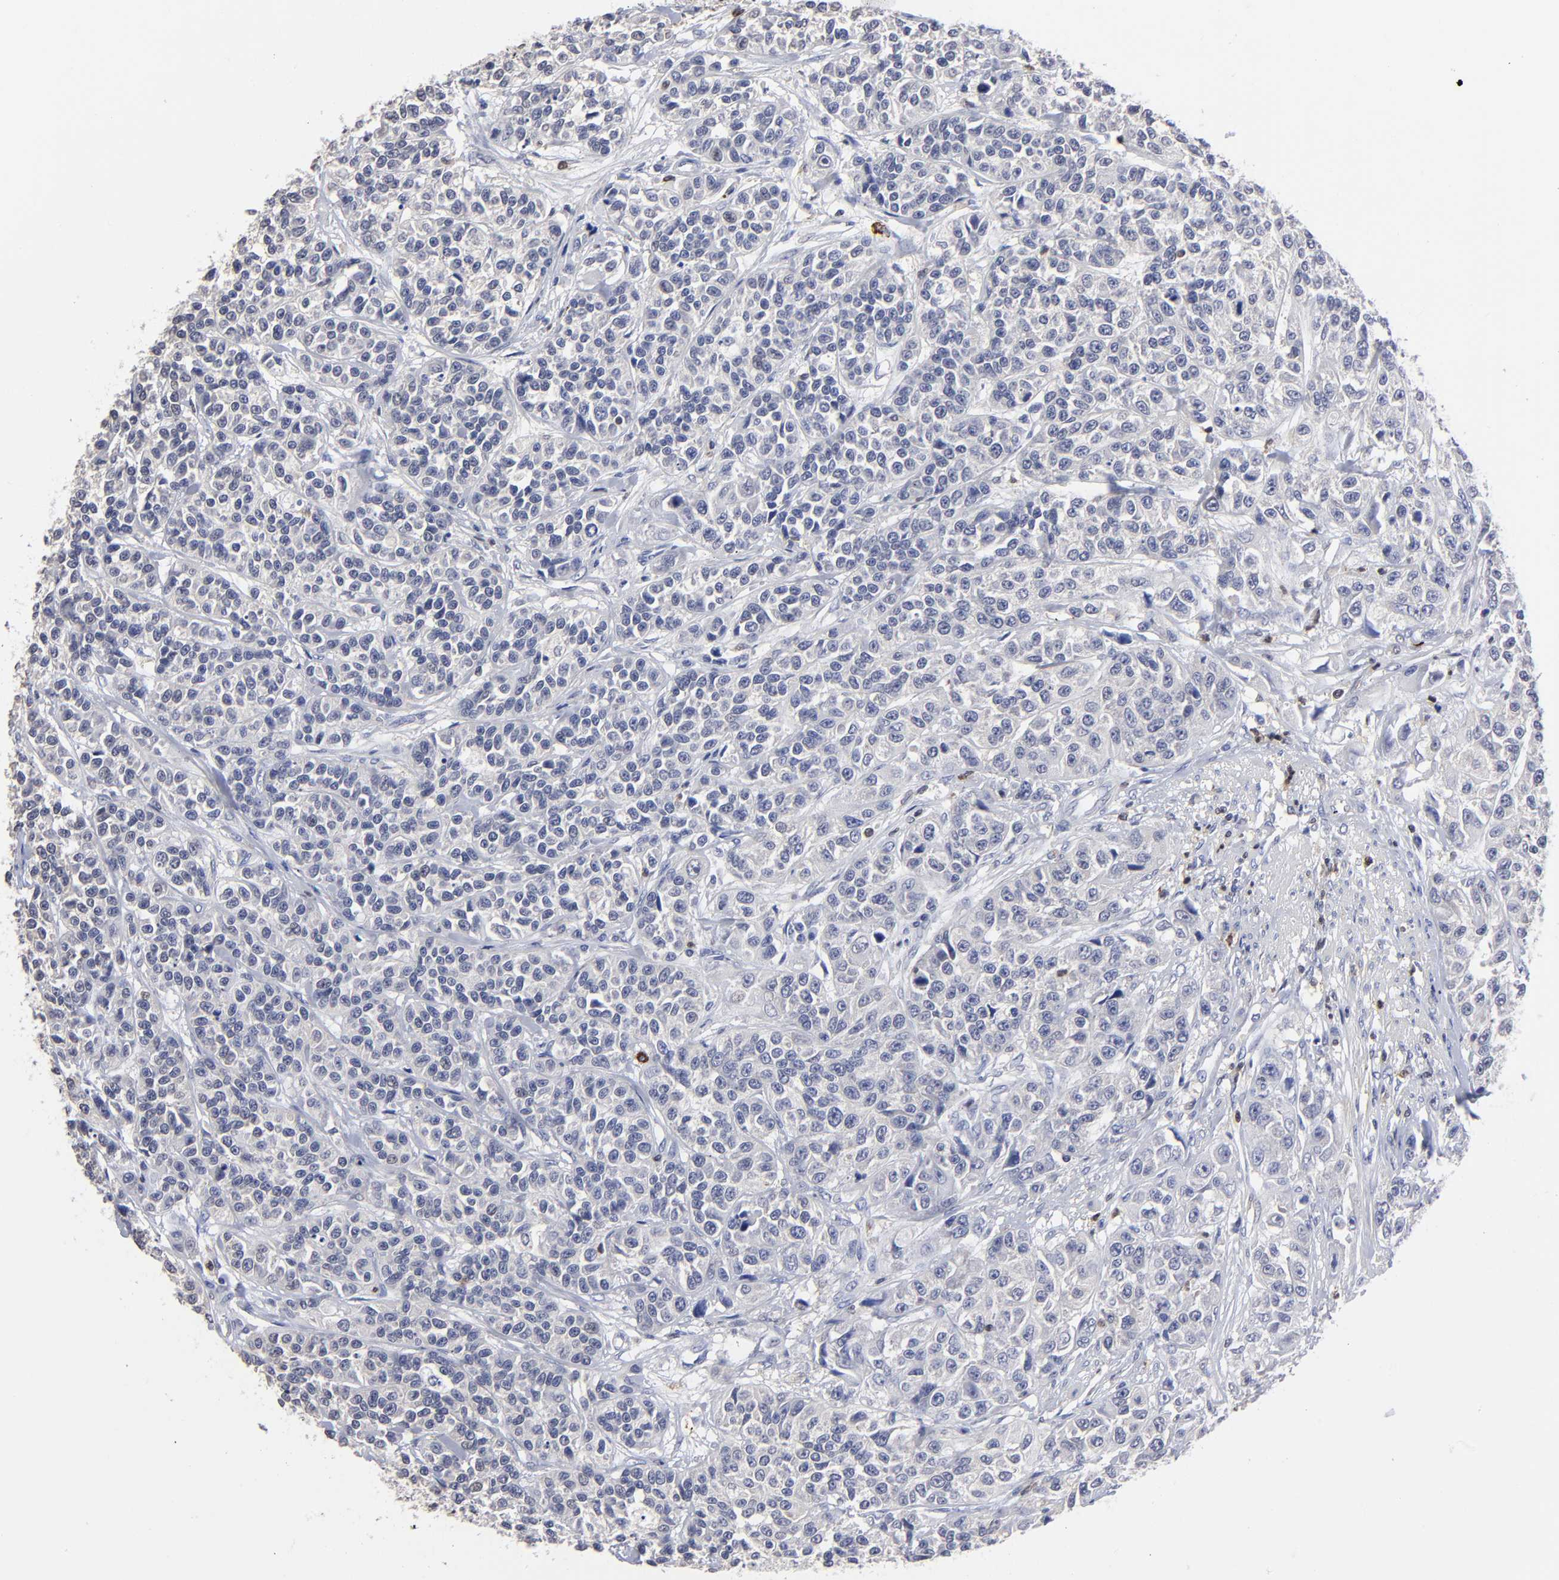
{"staining": {"intensity": "negative", "quantity": "none", "location": "none"}, "tissue": "urothelial cancer", "cell_type": "Tumor cells", "image_type": "cancer", "snomed": [{"axis": "morphology", "description": "Urothelial carcinoma, High grade"}, {"axis": "topography", "description": "Urinary bladder"}], "caption": "High magnification brightfield microscopy of urothelial cancer stained with DAB (3,3'-diaminobenzidine) (brown) and counterstained with hematoxylin (blue): tumor cells show no significant staining.", "gene": "TBXT", "patient": {"sex": "female", "age": 81}}